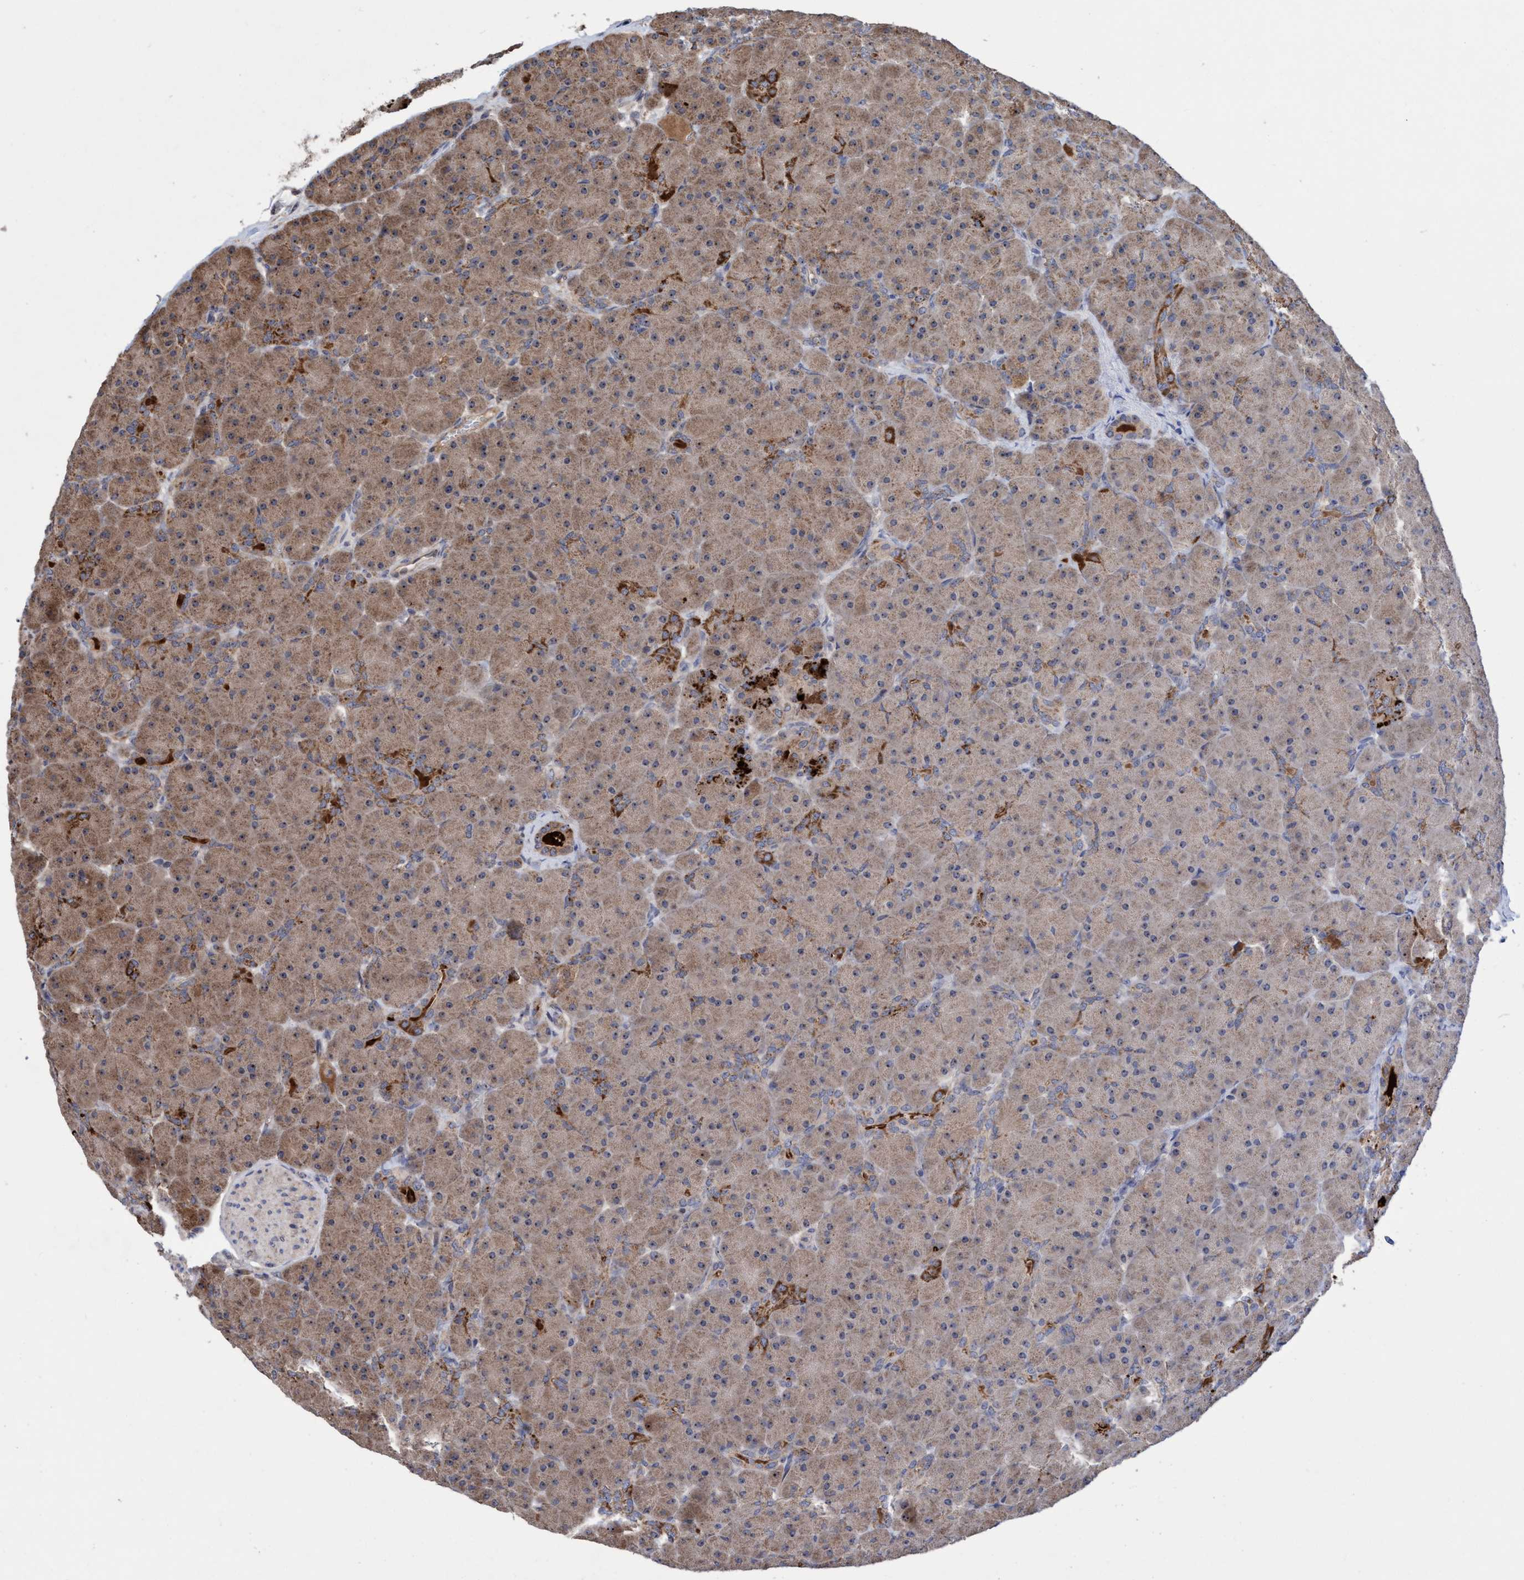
{"staining": {"intensity": "moderate", "quantity": ">75%", "location": "cytoplasmic/membranous,nuclear"}, "tissue": "pancreas", "cell_type": "Exocrine glandular cells", "image_type": "normal", "snomed": [{"axis": "morphology", "description": "Normal tissue, NOS"}, {"axis": "topography", "description": "Pancreas"}], "caption": "Brown immunohistochemical staining in benign pancreas exhibits moderate cytoplasmic/membranous,nuclear expression in approximately >75% of exocrine glandular cells.", "gene": "P2RY14", "patient": {"sex": "male", "age": 66}}